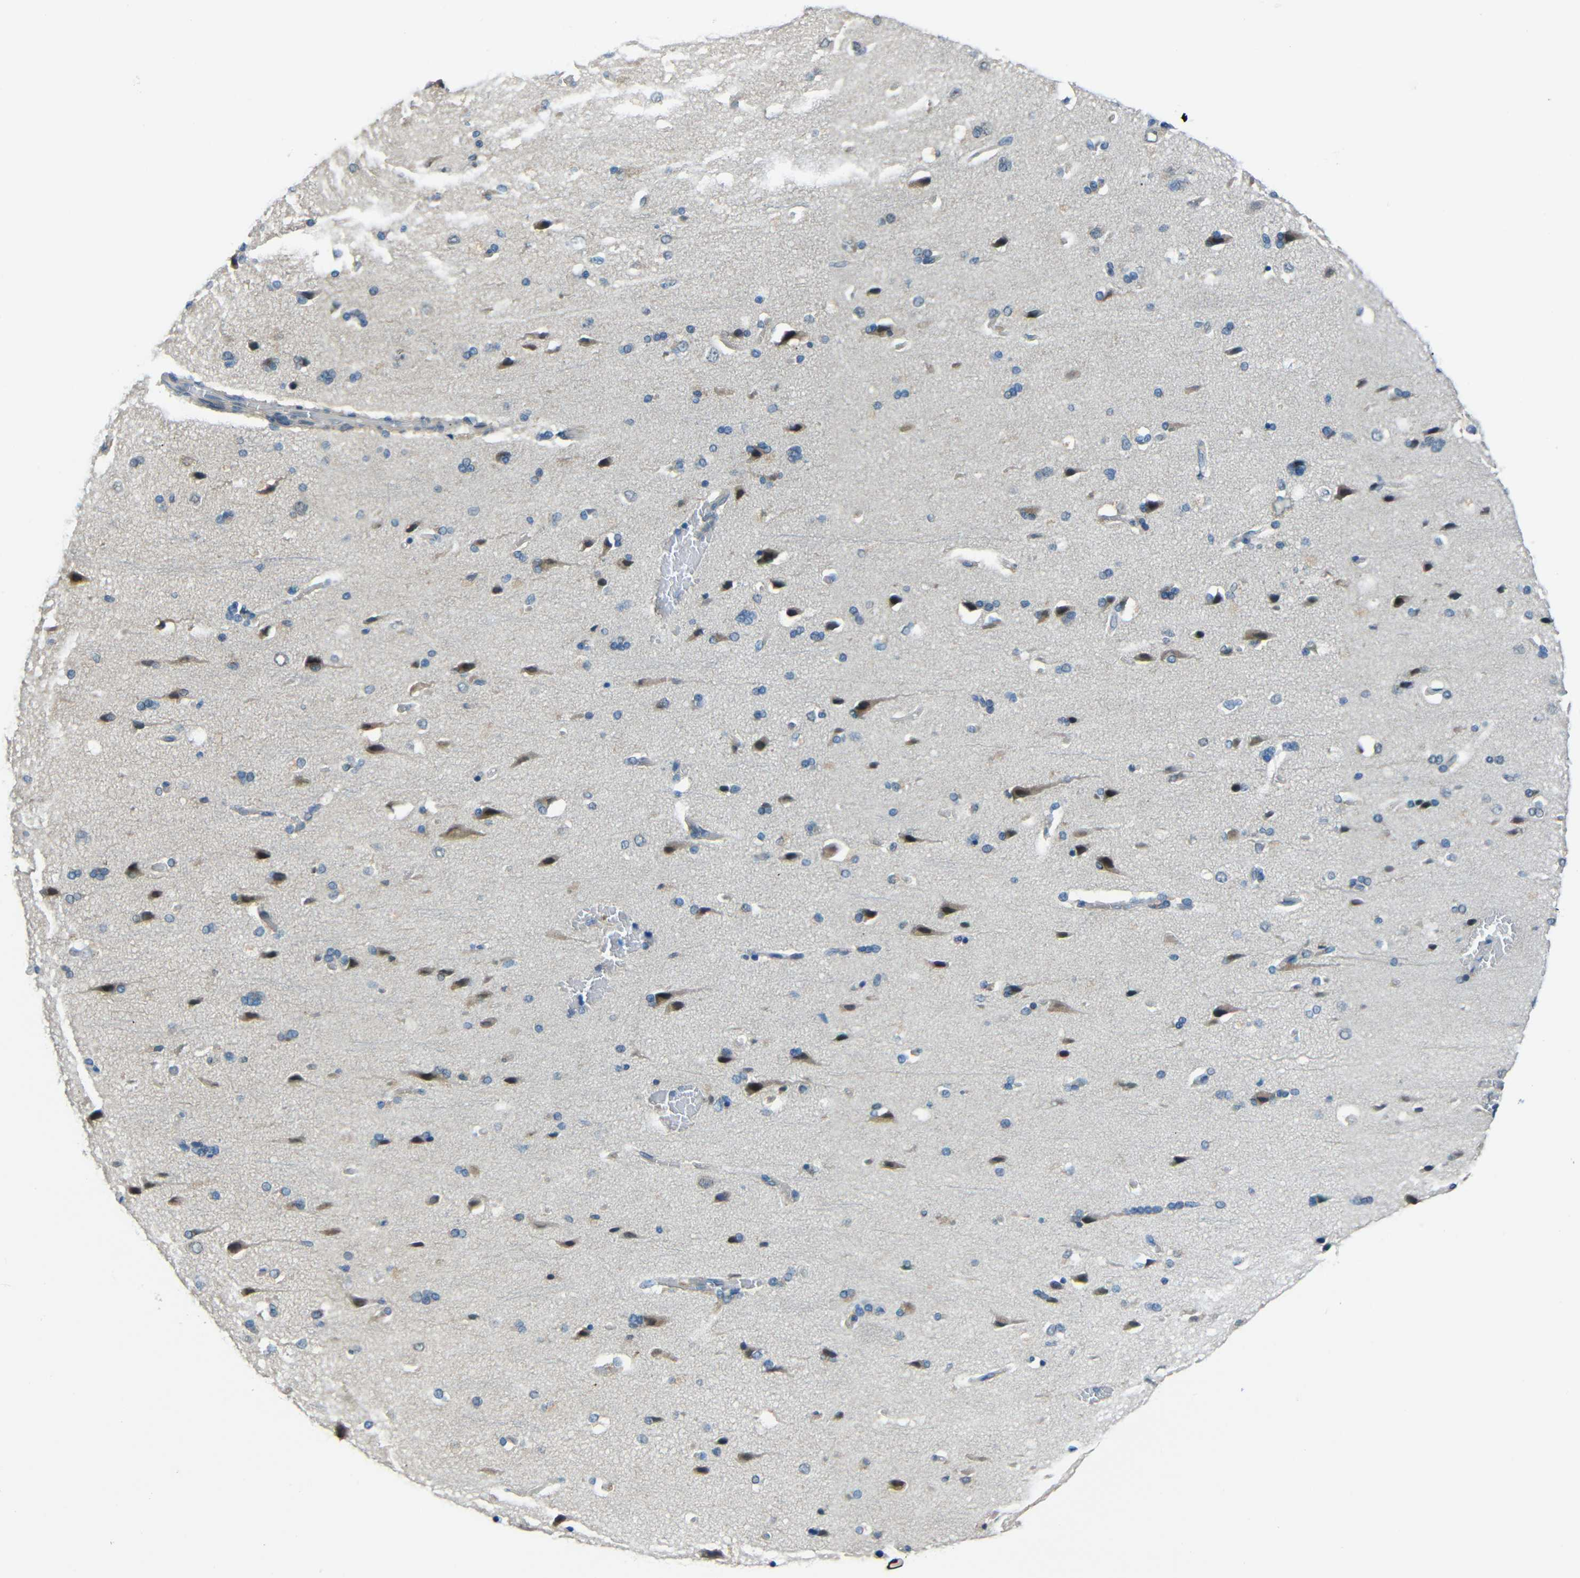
{"staining": {"intensity": "negative", "quantity": "none", "location": "none"}, "tissue": "cerebral cortex", "cell_type": "Endothelial cells", "image_type": "normal", "snomed": [{"axis": "morphology", "description": "Normal tissue, NOS"}, {"axis": "topography", "description": "Cerebral cortex"}], "caption": "Endothelial cells show no significant protein positivity in normal cerebral cortex.", "gene": "ANKRD22", "patient": {"sex": "male", "age": 62}}